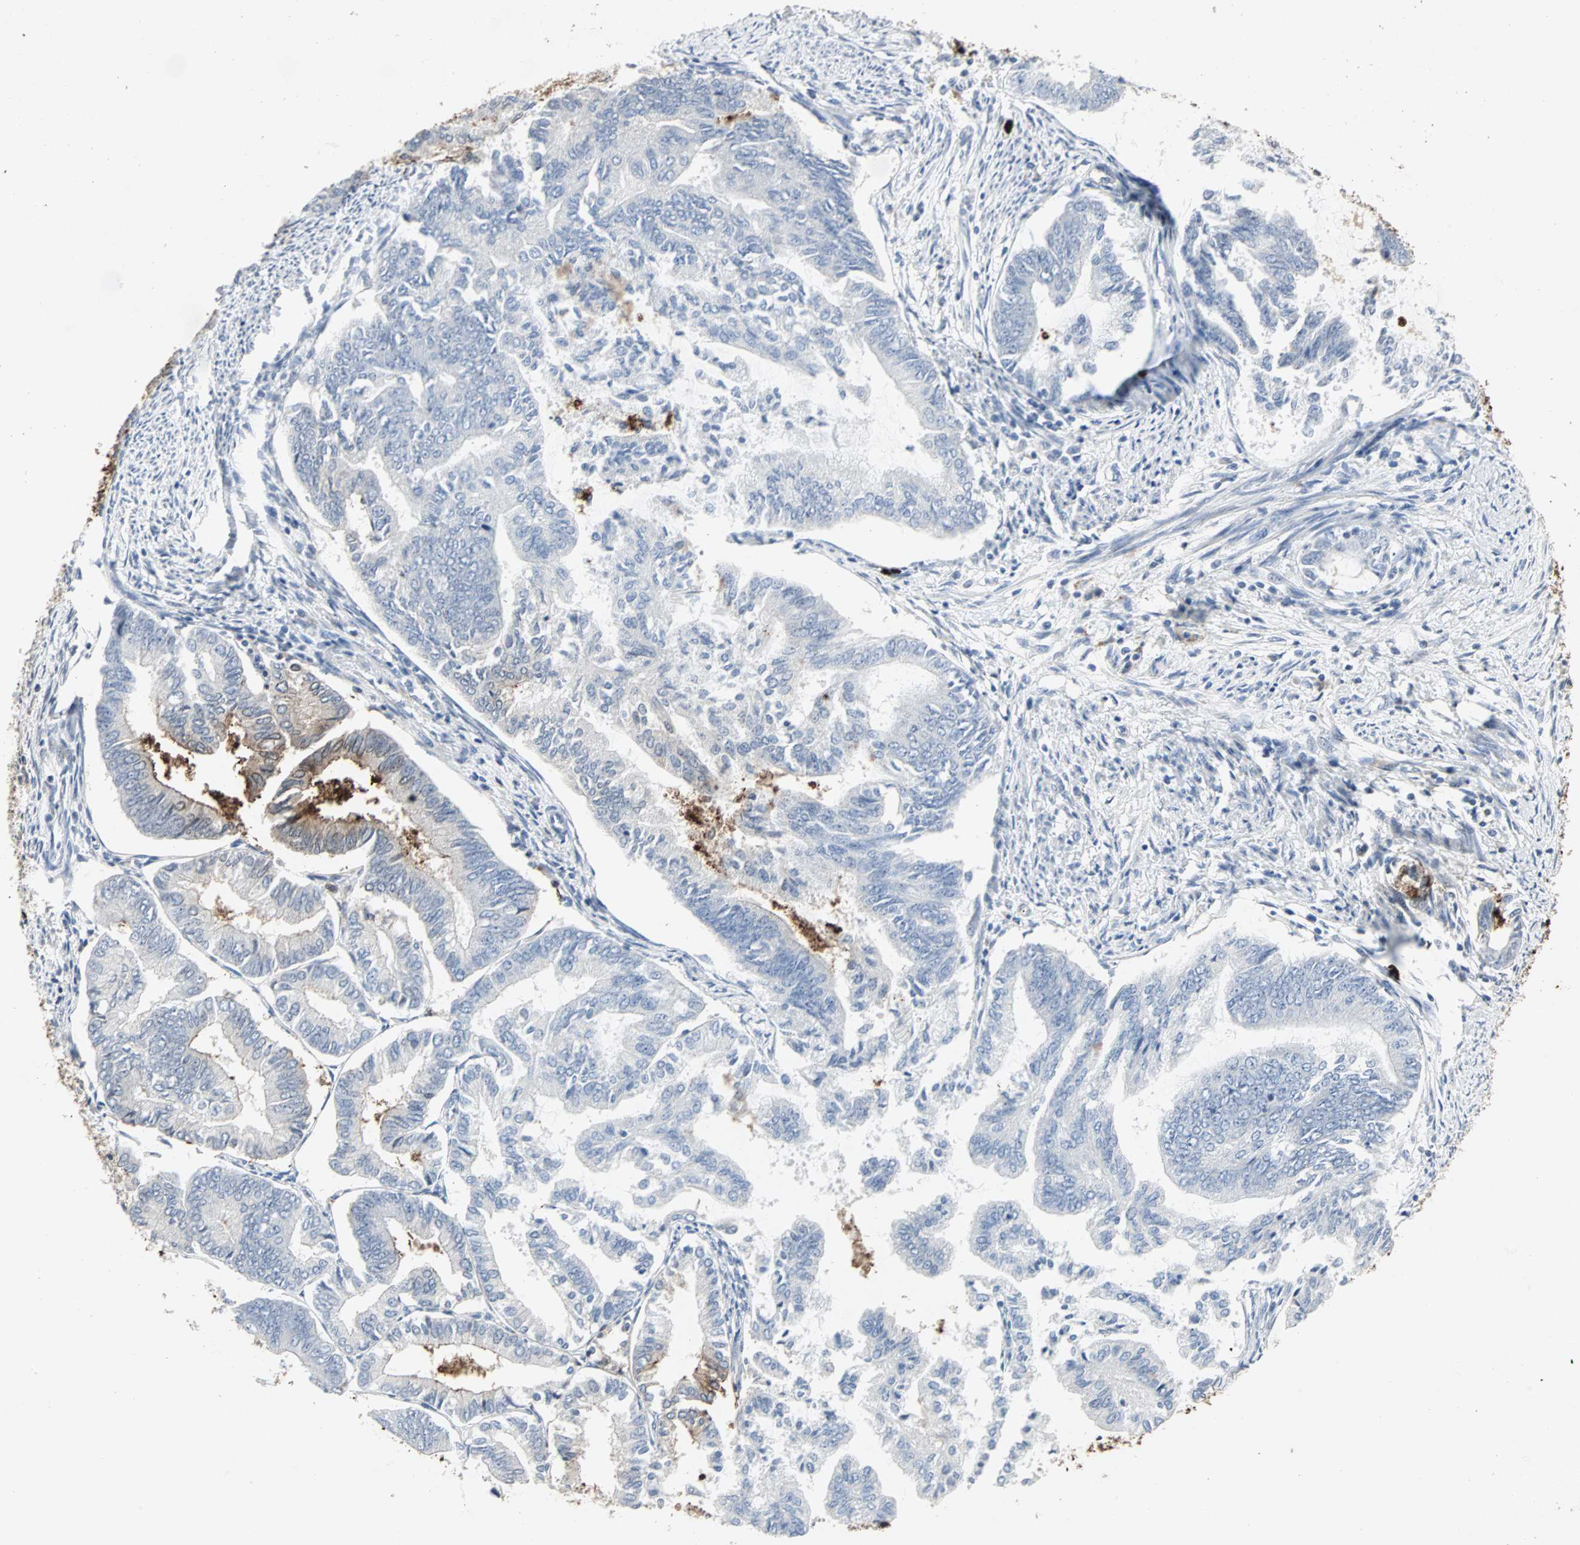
{"staining": {"intensity": "strong", "quantity": "<25%", "location": "cytoplasmic/membranous"}, "tissue": "endometrial cancer", "cell_type": "Tumor cells", "image_type": "cancer", "snomed": [{"axis": "morphology", "description": "Adenocarcinoma, NOS"}, {"axis": "topography", "description": "Endometrium"}], "caption": "About <25% of tumor cells in endometrial cancer display strong cytoplasmic/membranous protein staining as visualized by brown immunohistochemical staining.", "gene": "CEACAM6", "patient": {"sex": "female", "age": 86}}